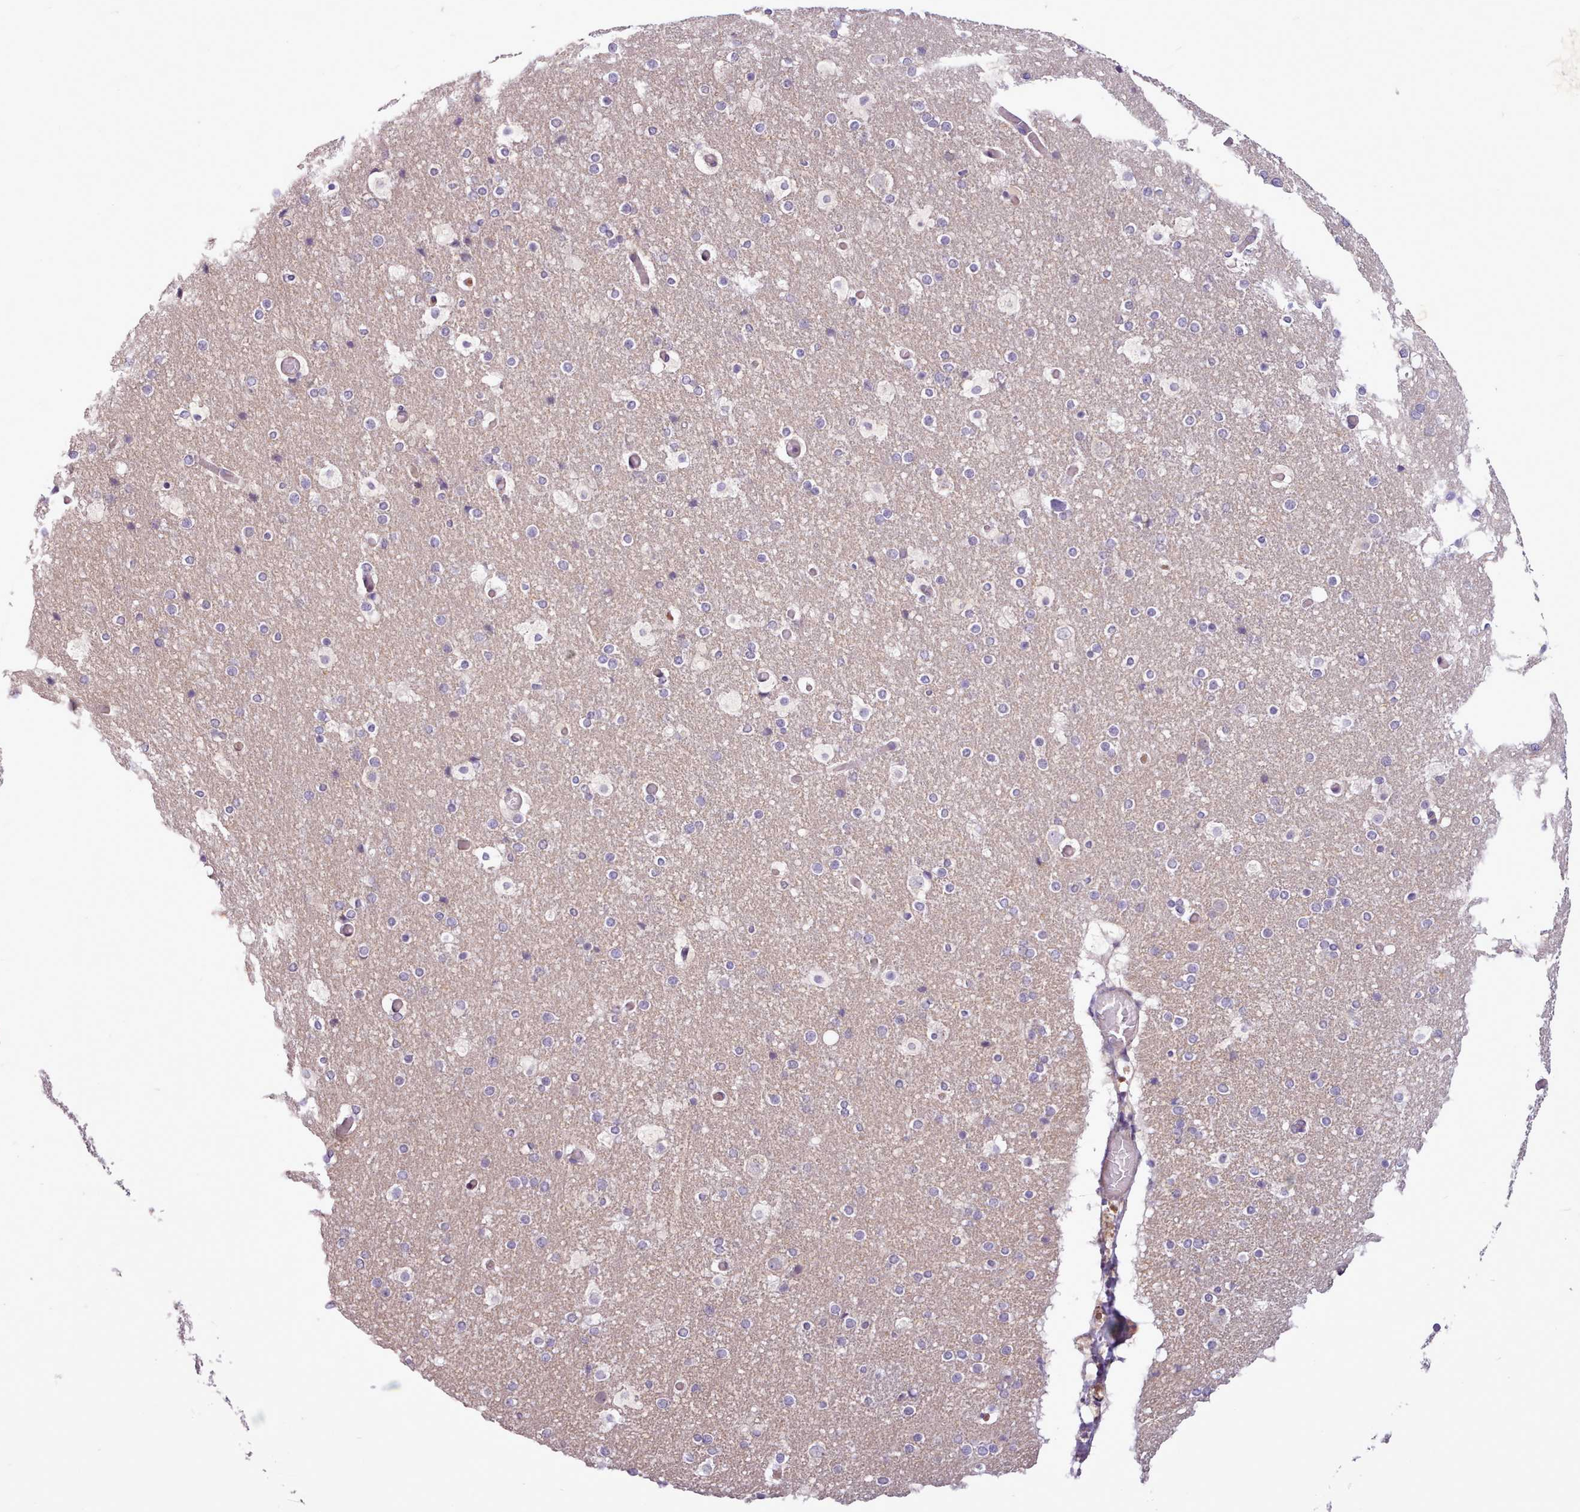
{"staining": {"intensity": "negative", "quantity": "none", "location": "none"}, "tissue": "cerebral cortex", "cell_type": "Endothelial cells", "image_type": "normal", "snomed": [{"axis": "morphology", "description": "Normal tissue, NOS"}, {"axis": "topography", "description": "Cerebral cortex"}], "caption": "Endothelial cells are negative for protein expression in normal human cerebral cortex. The staining was performed using DAB (3,3'-diaminobenzidine) to visualize the protein expression in brown, while the nuclei were stained in blue with hematoxylin (Magnification: 20x).", "gene": "NMRK1", "patient": {"sex": "male", "age": 57}}